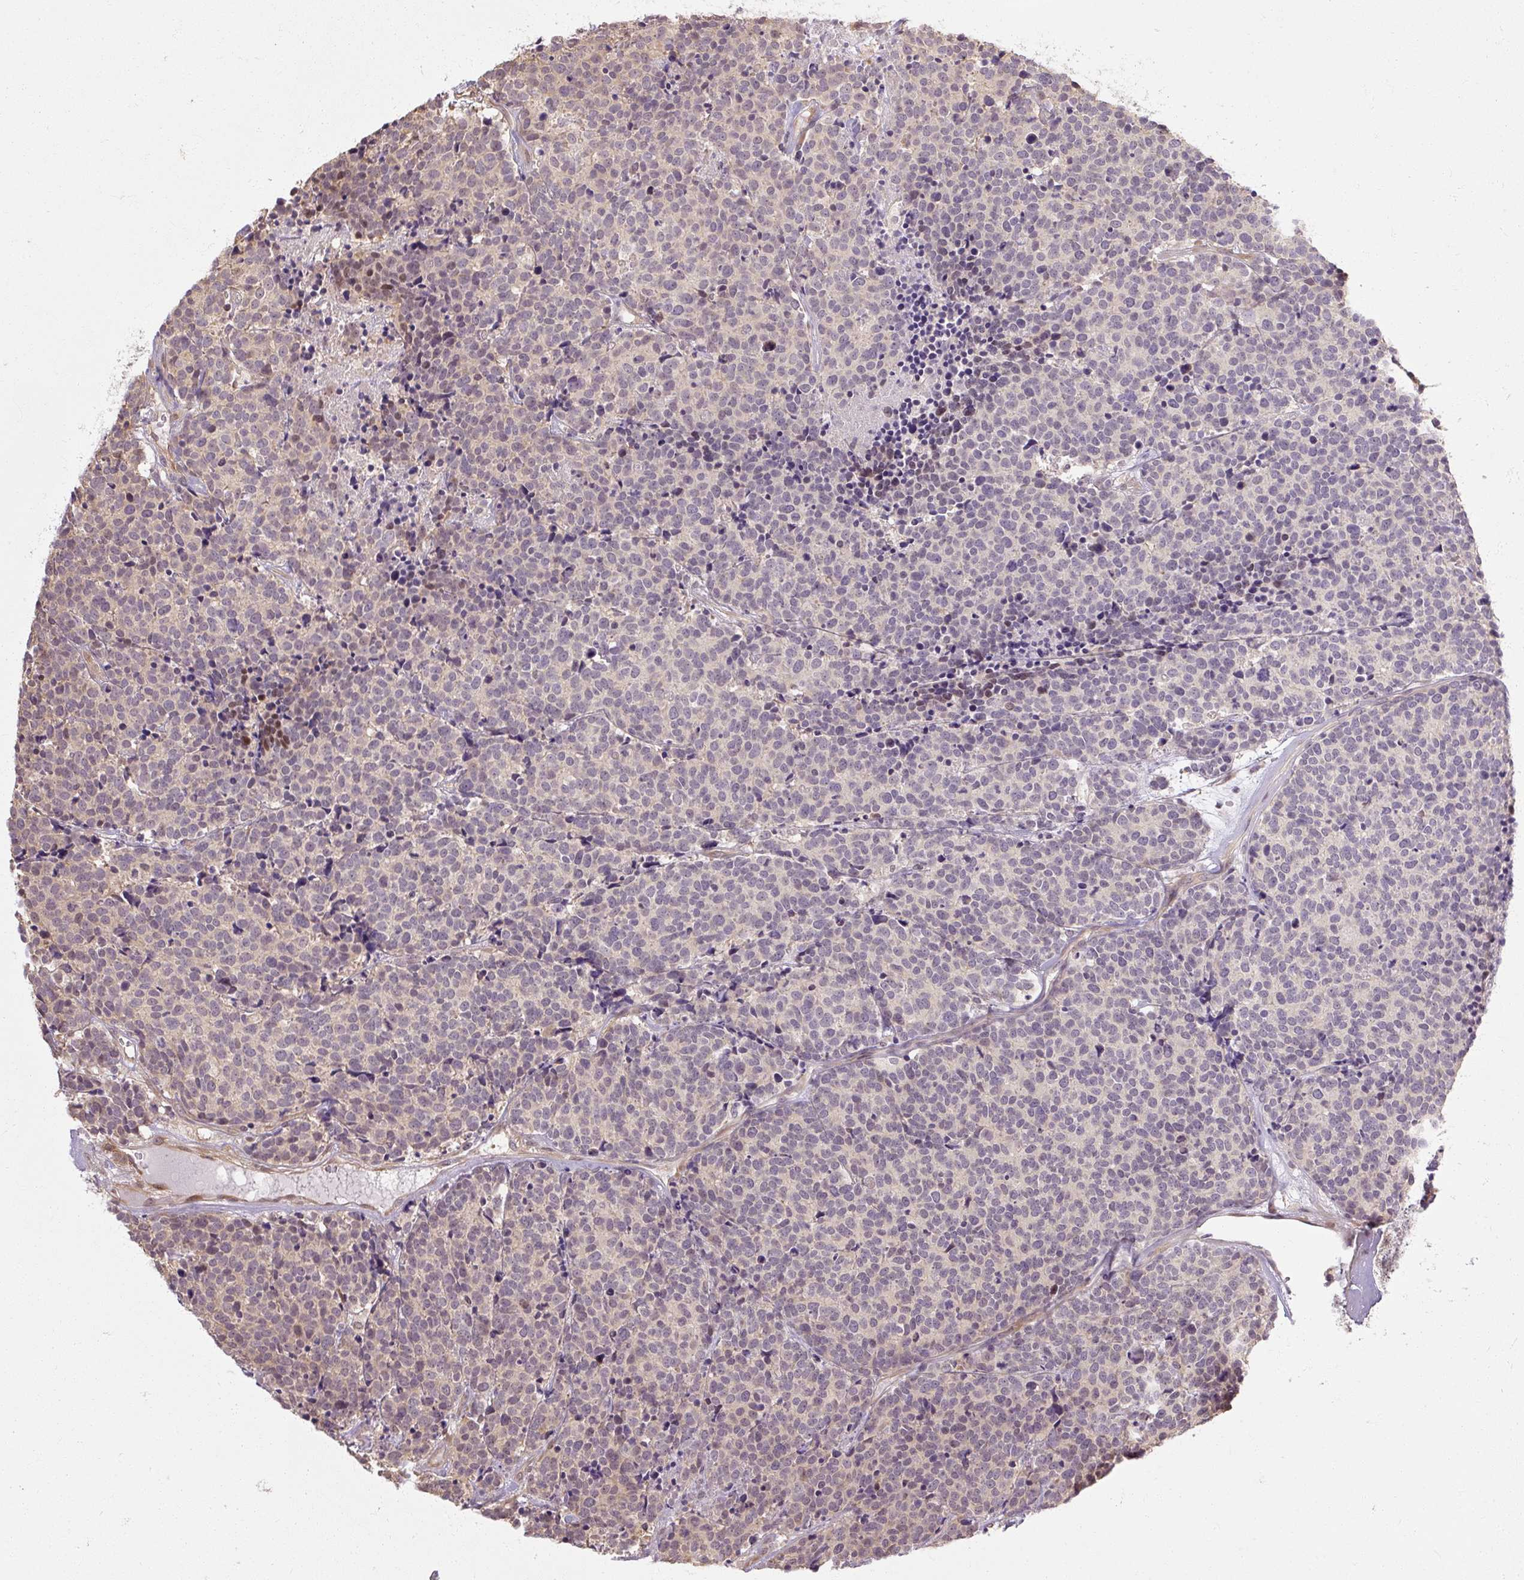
{"staining": {"intensity": "negative", "quantity": "none", "location": "none"}, "tissue": "carcinoid", "cell_type": "Tumor cells", "image_type": "cancer", "snomed": [{"axis": "morphology", "description": "Carcinoid, malignant, NOS"}, {"axis": "topography", "description": "Skin"}], "caption": "High power microscopy image of an immunohistochemistry micrograph of malignant carcinoid, revealing no significant positivity in tumor cells.", "gene": "RB1CC1", "patient": {"sex": "female", "age": 79}}